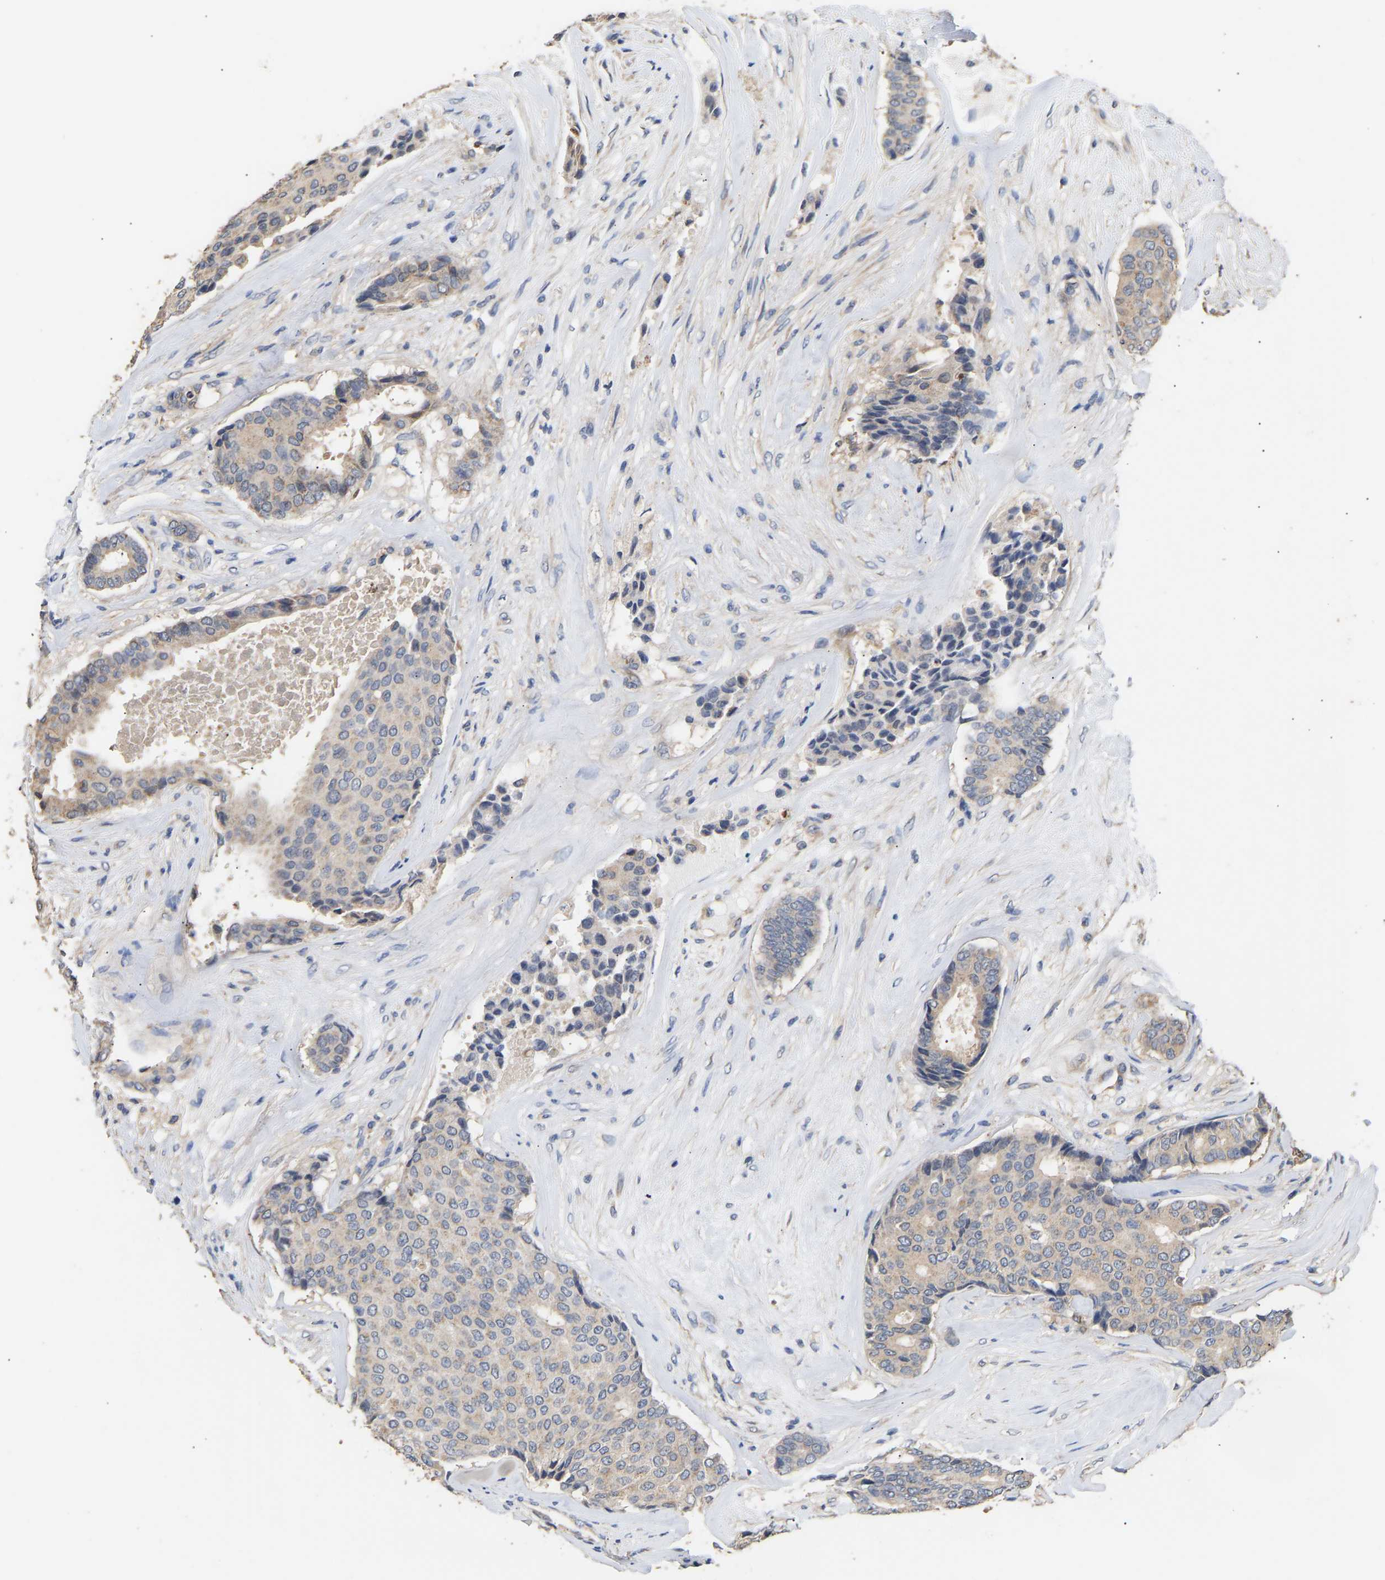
{"staining": {"intensity": "weak", "quantity": "<25%", "location": "cytoplasmic/membranous"}, "tissue": "breast cancer", "cell_type": "Tumor cells", "image_type": "cancer", "snomed": [{"axis": "morphology", "description": "Duct carcinoma"}, {"axis": "topography", "description": "Breast"}], "caption": "Breast infiltrating ductal carcinoma was stained to show a protein in brown. There is no significant expression in tumor cells.", "gene": "ZNF26", "patient": {"sex": "female", "age": 75}}